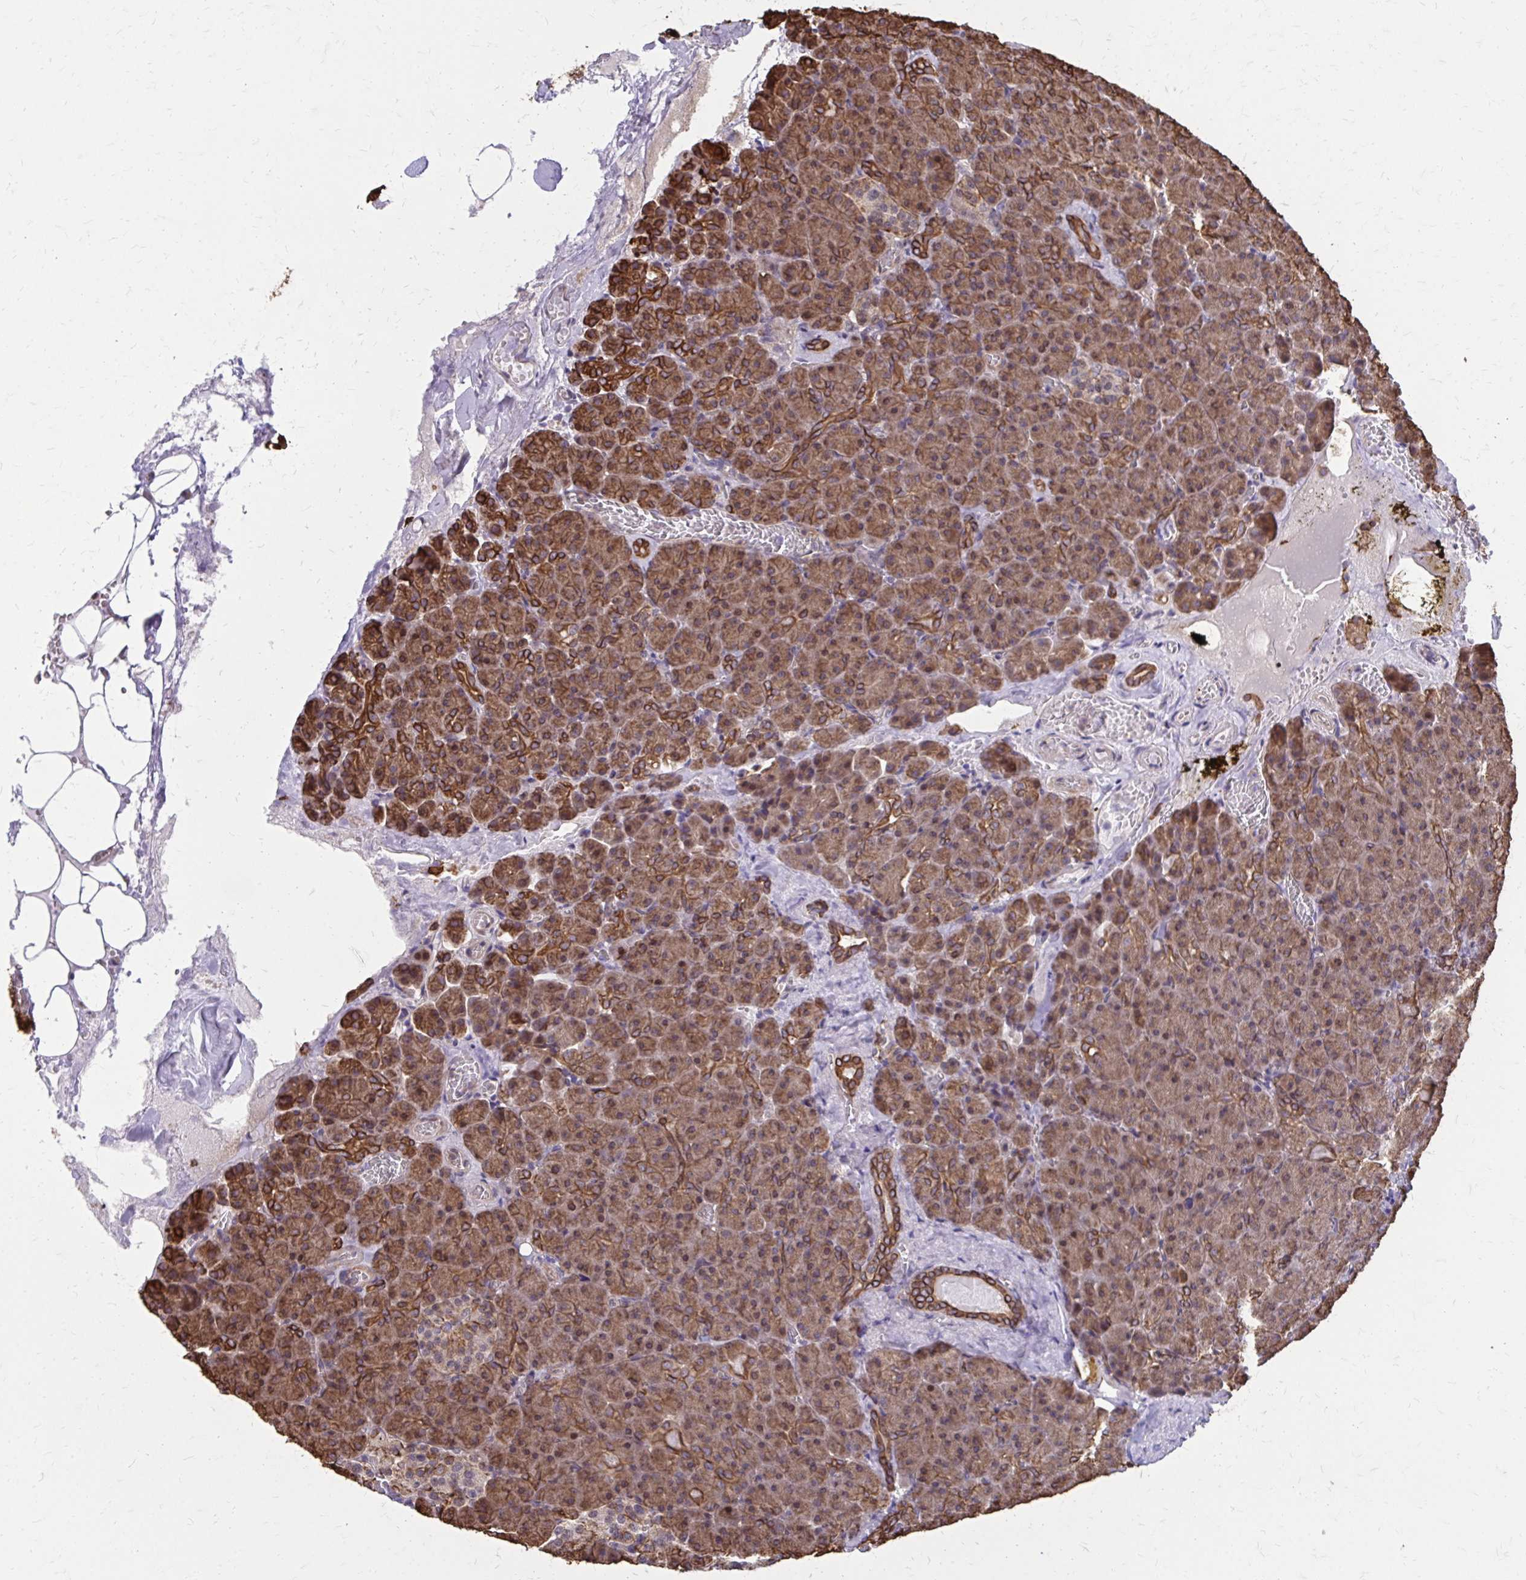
{"staining": {"intensity": "strong", "quantity": ">75%", "location": "cytoplasmic/membranous,nuclear"}, "tissue": "pancreas", "cell_type": "Exocrine glandular cells", "image_type": "normal", "snomed": [{"axis": "morphology", "description": "Normal tissue, NOS"}, {"axis": "topography", "description": "Pancreas"}], "caption": "Immunohistochemical staining of unremarkable pancreas exhibits >75% levels of strong cytoplasmic/membranous,nuclear protein staining in approximately >75% of exocrine glandular cells.", "gene": "ANKRD30B", "patient": {"sex": "female", "age": 74}}